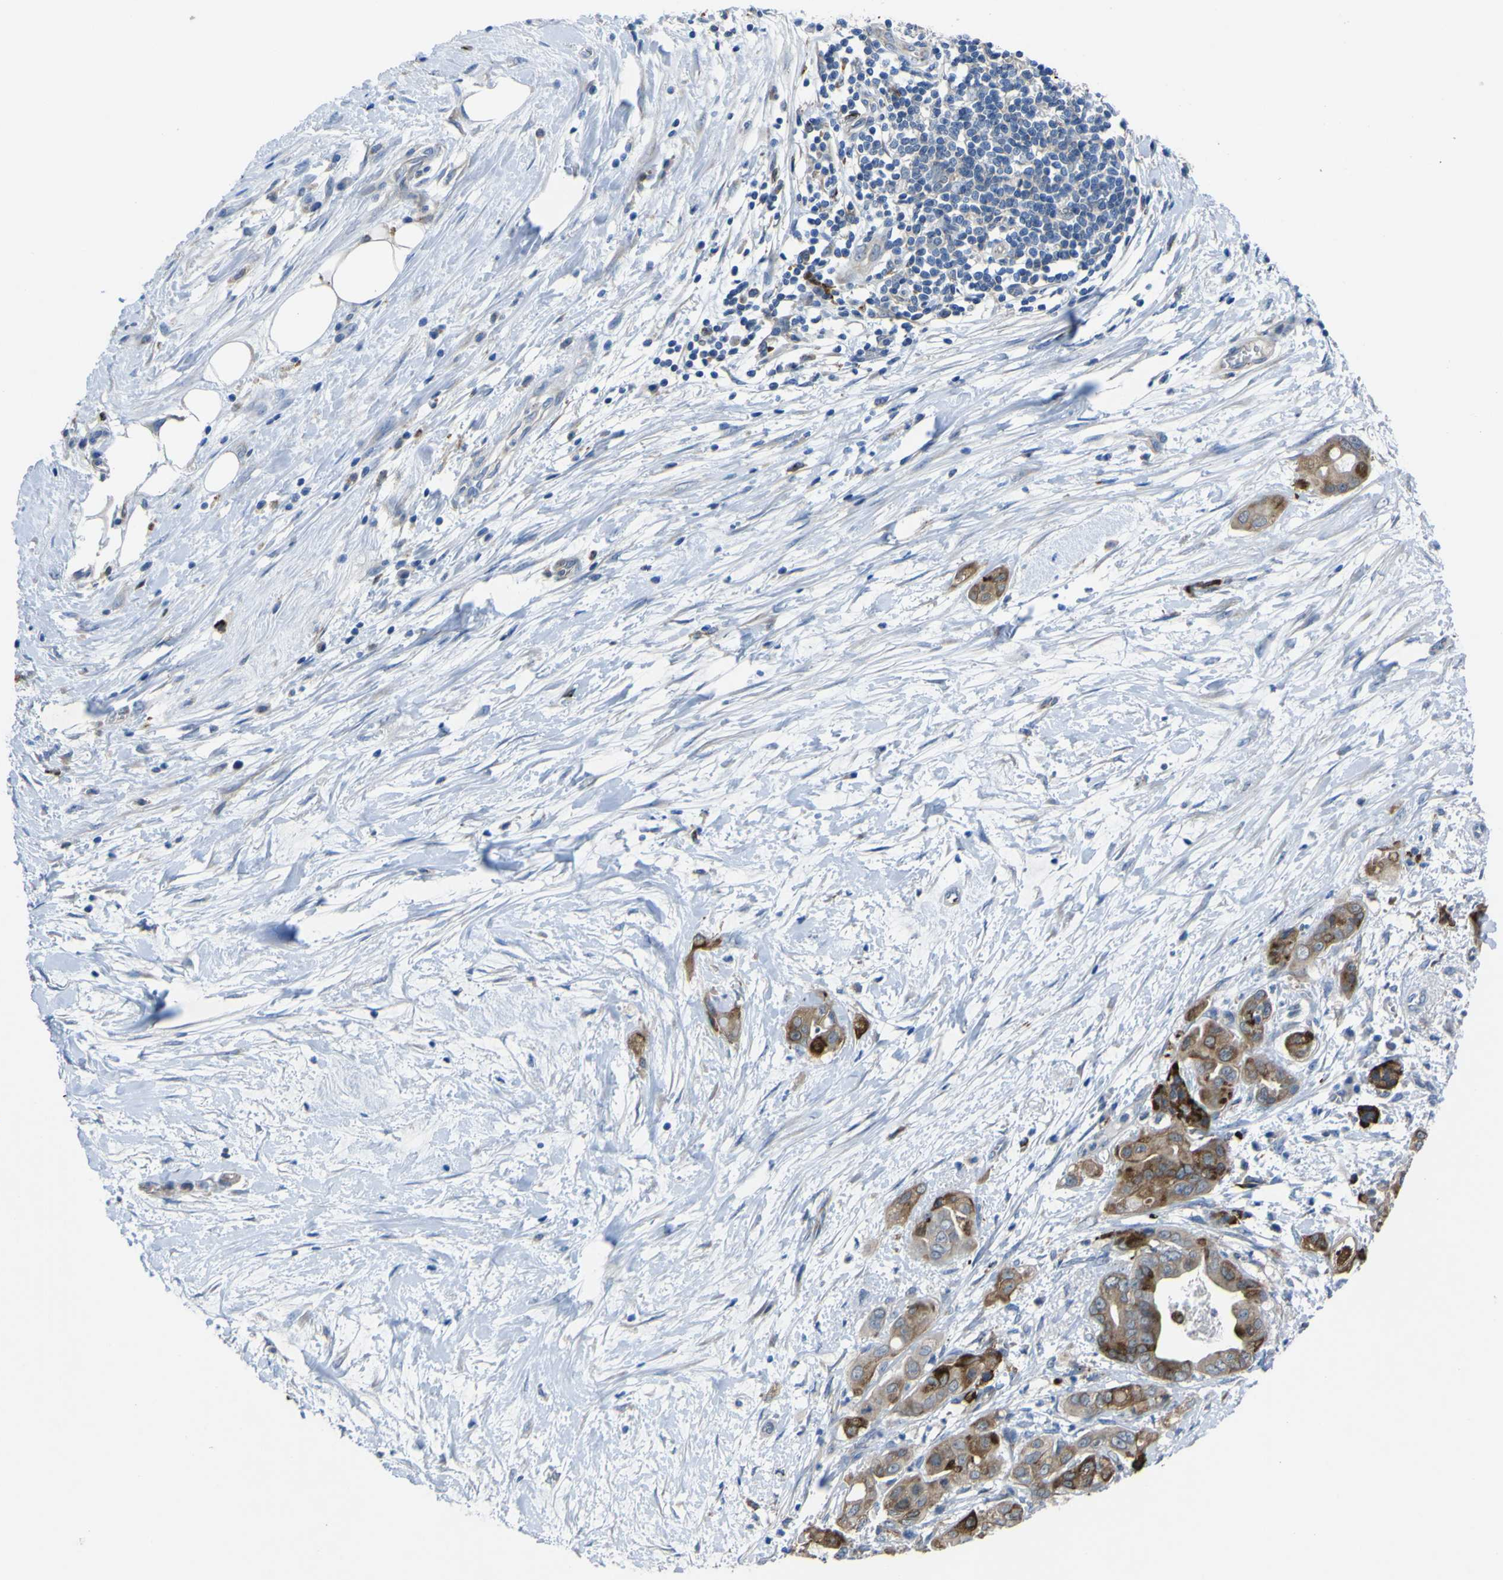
{"staining": {"intensity": "moderate", "quantity": ">75%", "location": "cytoplasmic/membranous"}, "tissue": "pancreatic cancer", "cell_type": "Tumor cells", "image_type": "cancer", "snomed": [{"axis": "morphology", "description": "Adenocarcinoma, NOS"}, {"axis": "topography", "description": "Pancreas"}], "caption": "IHC photomicrograph of human adenocarcinoma (pancreatic) stained for a protein (brown), which reveals medium levels of moderate cytoplasmic/membranous expression in approximately >75% of tumor cells.", "gene": "CST3", "patient": {"sex": "female", "age": 75}}